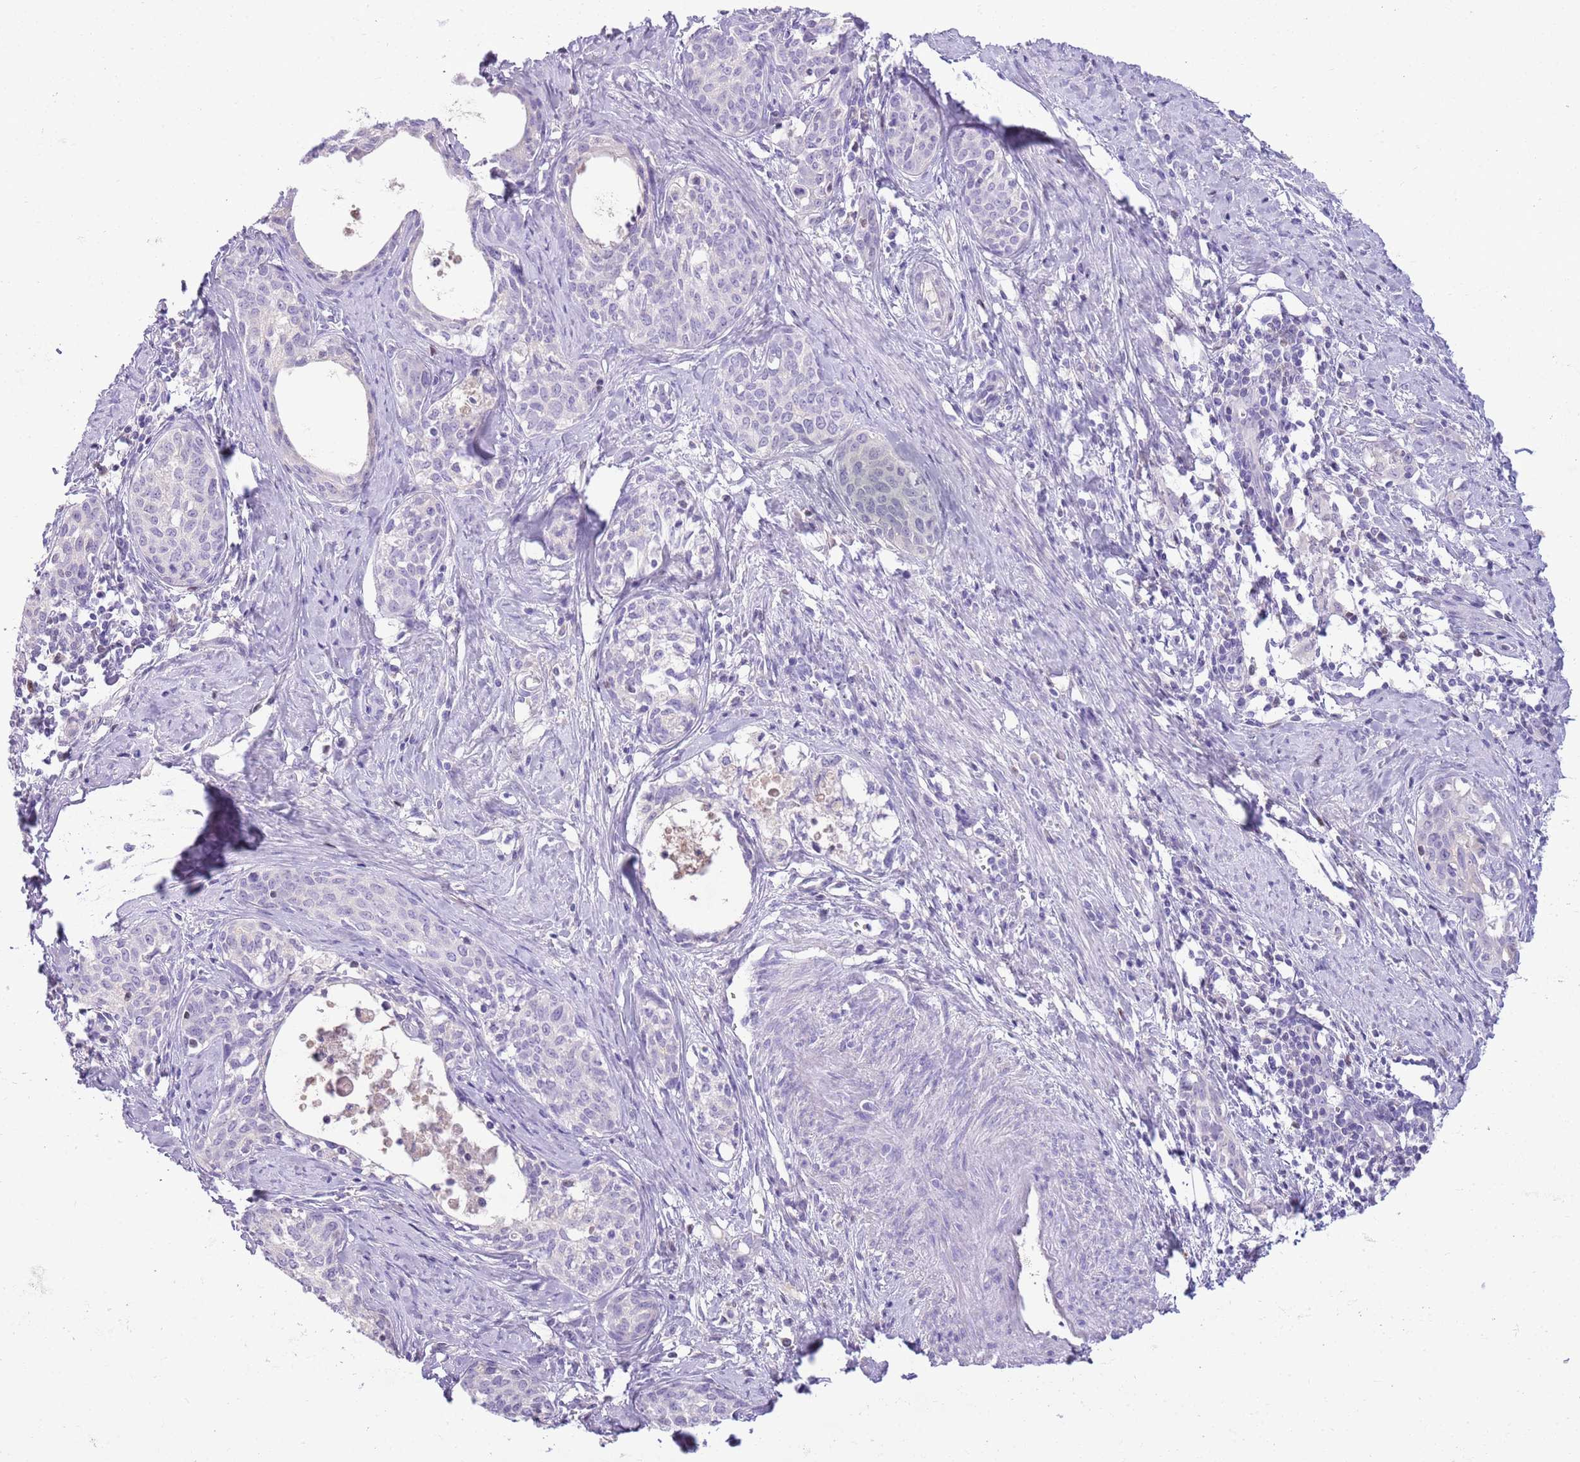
{"staining": {"intensity": "negative", "quantity": "none", "location": "none"}, "tissue": "cervical cancer", "cell_type": "Tumor cells", "image_type": "cancer", "snomed": [{"axis": "morphology", "description": "Squamous cell carcinoma, NOS"}, {"axis": "topography", "description": "Cervix"}], "caption": "There is no significant expression in tumor cells of cervical squamous cell carcinoma.", "gene": "TOX2", "patient": {"sex": "female", "age": 52}}